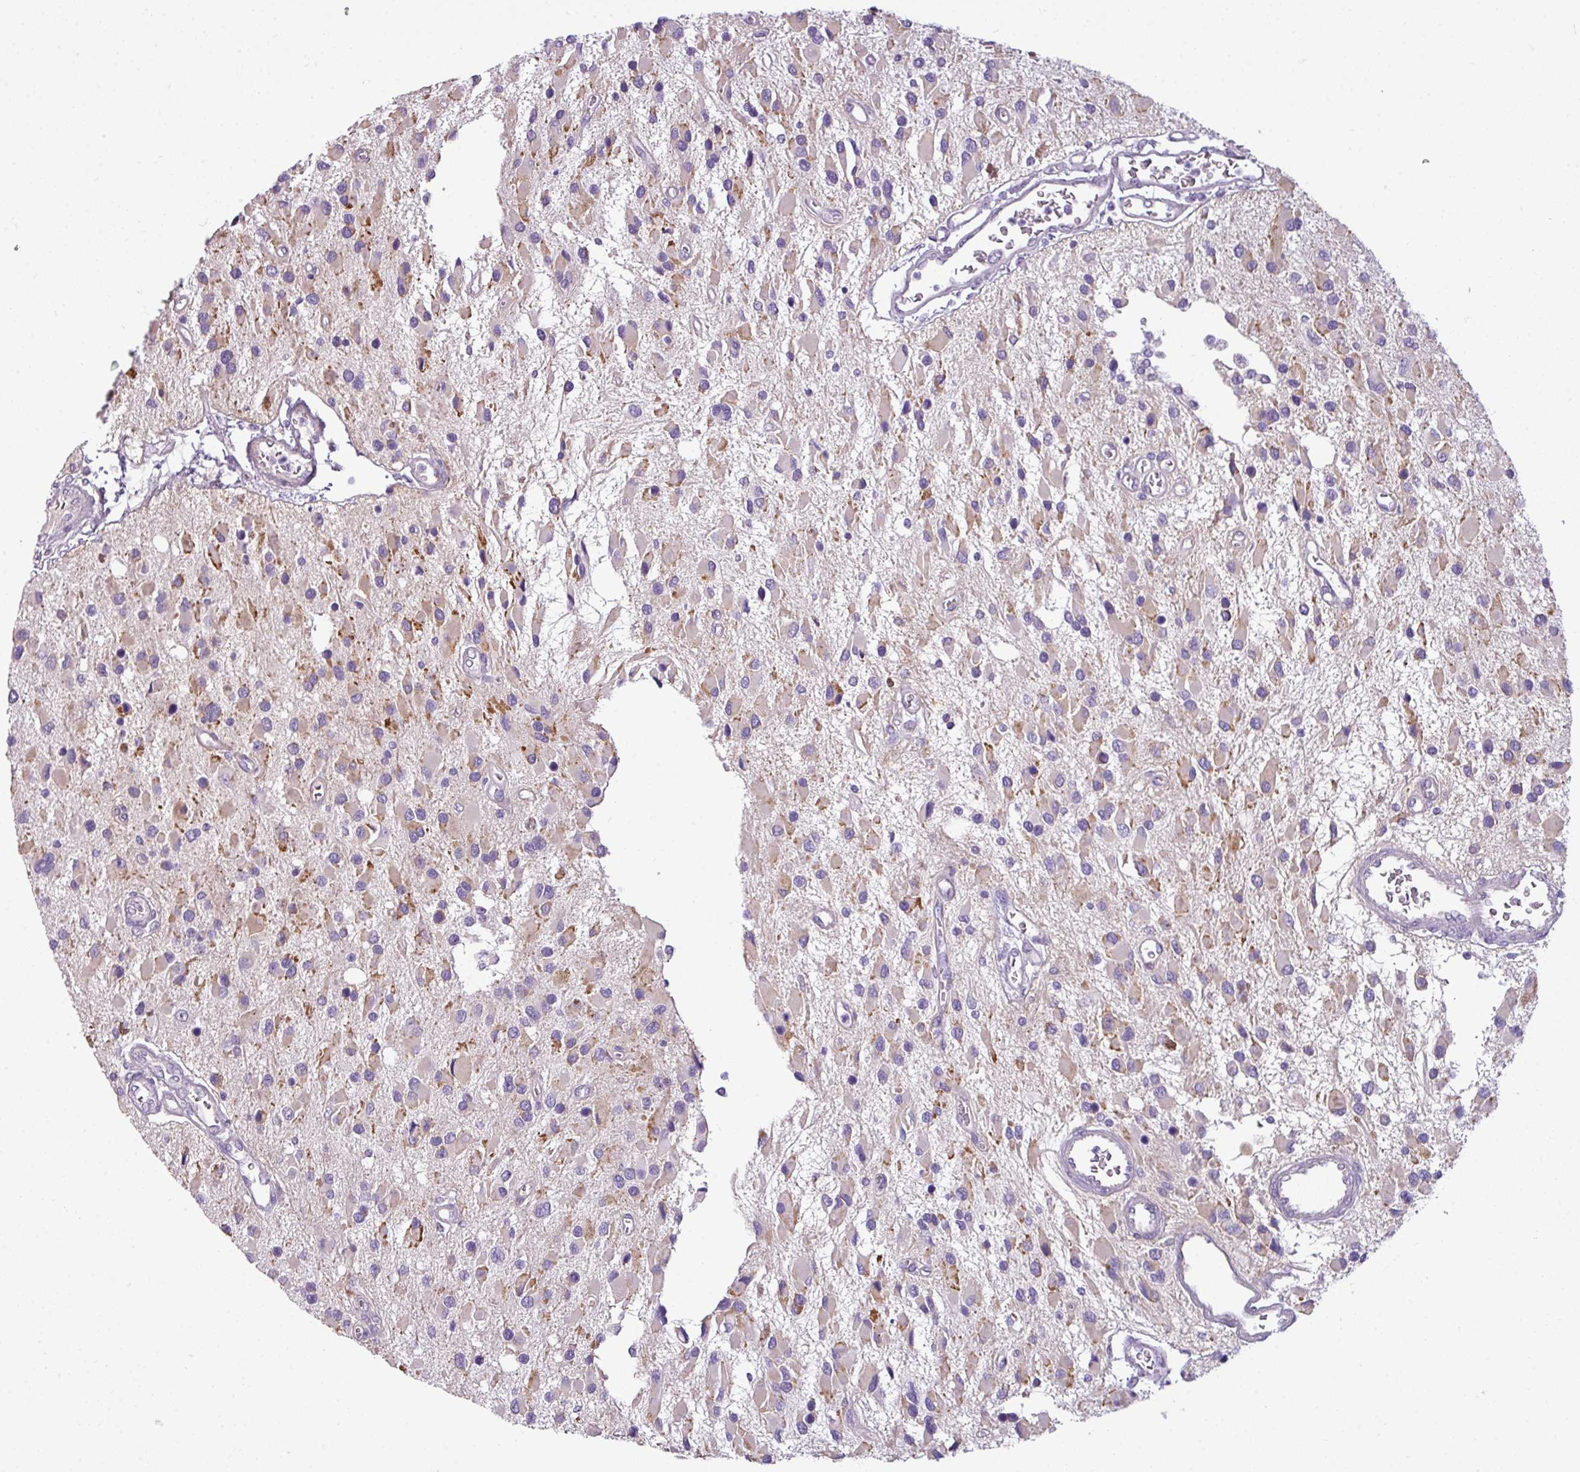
{"staining": {"intensity": "weak", "quantity": "<25%", "location": "cytoplasmic/membranous"}, "tissue": "glioma", "cell_type": "Tumor cells", "image_type": "cancer", "snomed": [{"axis": "morphology", "description": "Glioma, malignant, High grade"}, {"axis": "topography", "description": "Brain"}], "caption": "Photomicrograph shows no protein positivity in tumor cells of glioma tissue.", "gene": "TMEM178B", "patient": {"sex": "male", "age": 53}}